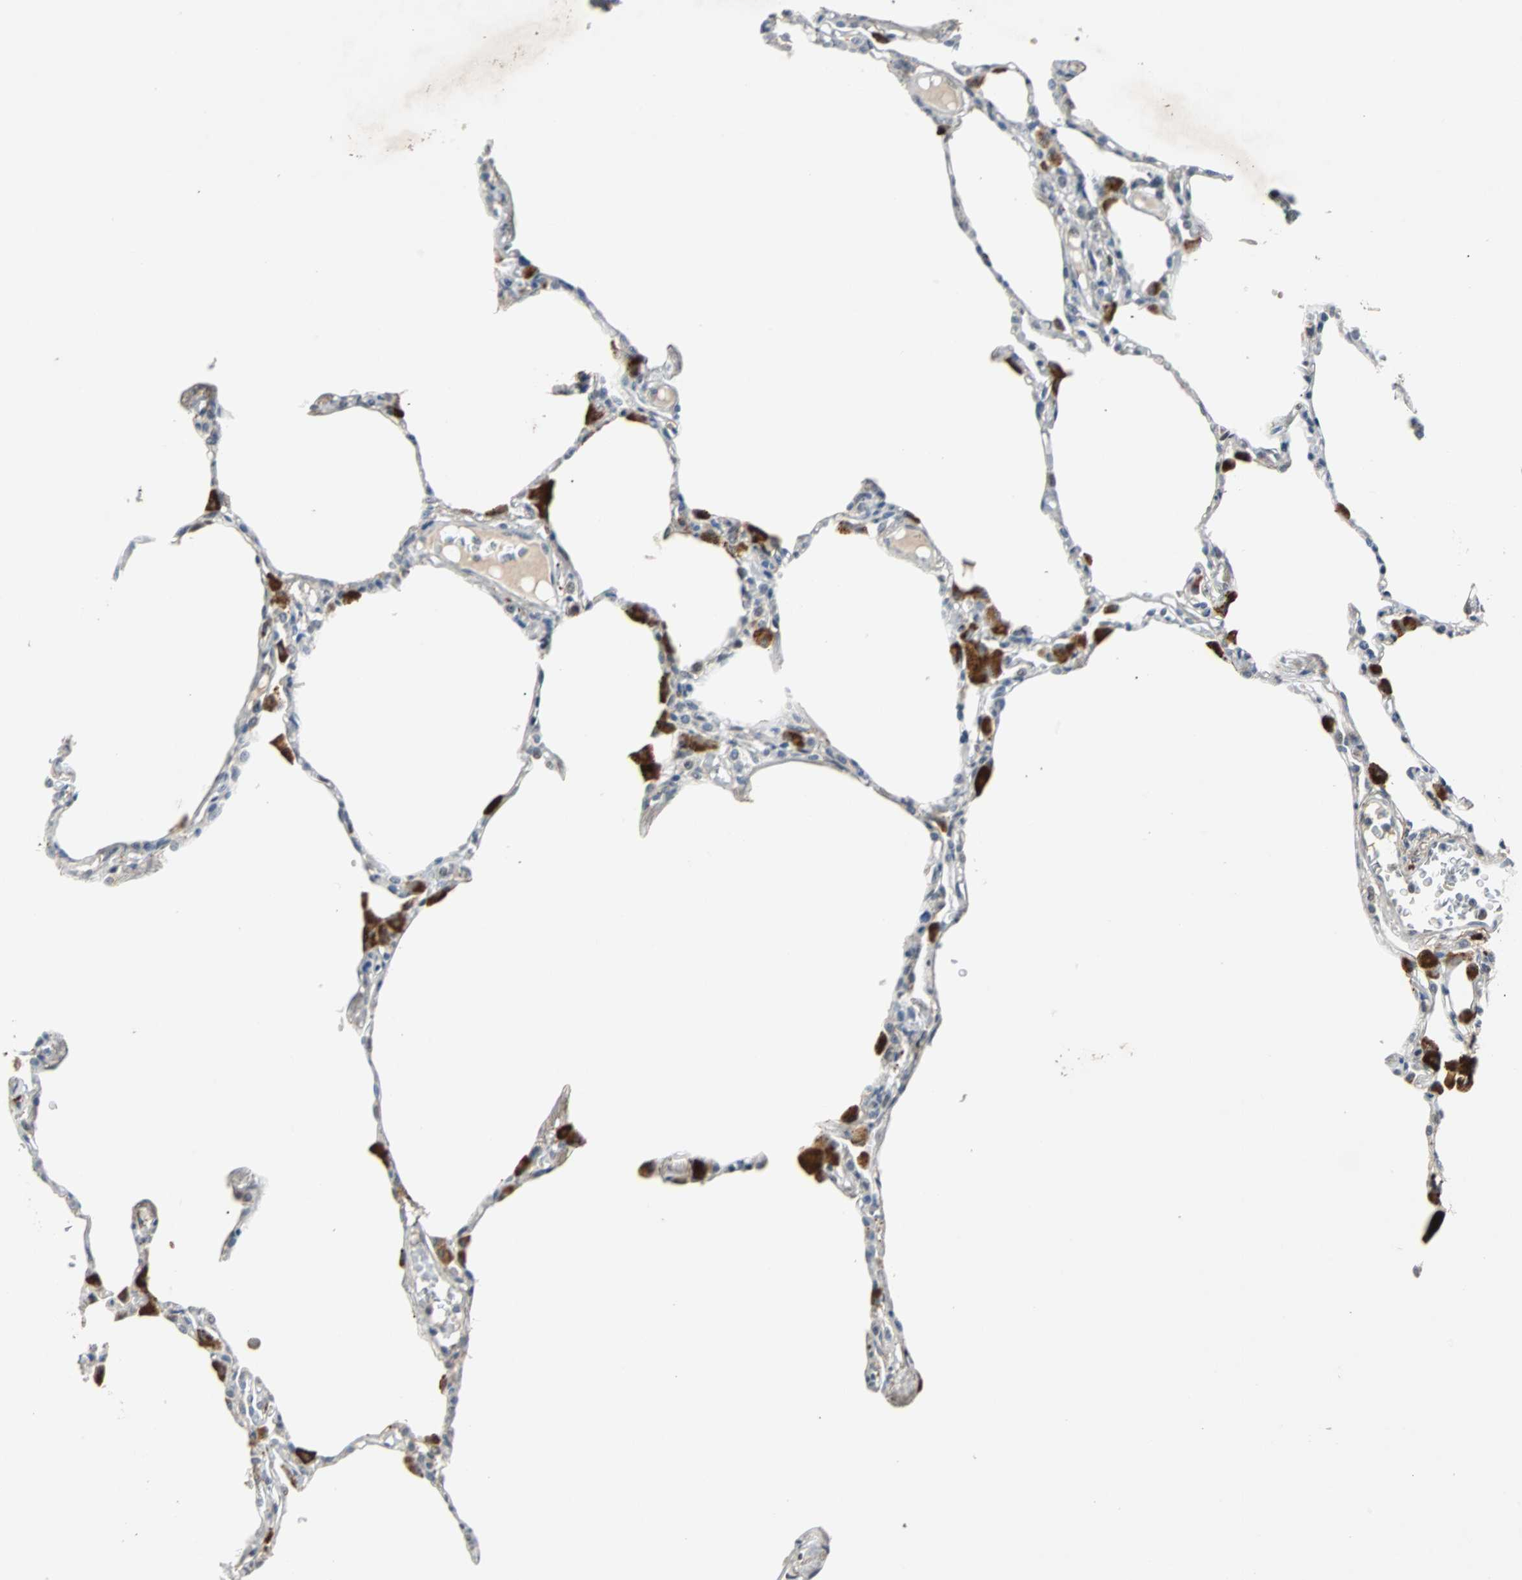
{"staining": {"intensity": "weak", "quantity": "<25%", "location": "cytoplasmic/membranous"}, "tissue": "lung", "cell_type": "Alveolar cells", "image_type": "normal", "snomed": [{"axis": "morphology", "description": "Normal tissue, NOS"}, {"axis": "topography", "description": "Lung"}], "caption": "Lung stained for a protein using immunohistochemistry exhibits no expression alveolar cells.", "gene": "HLX", "patient": {"sex": "female", "age": 49}}